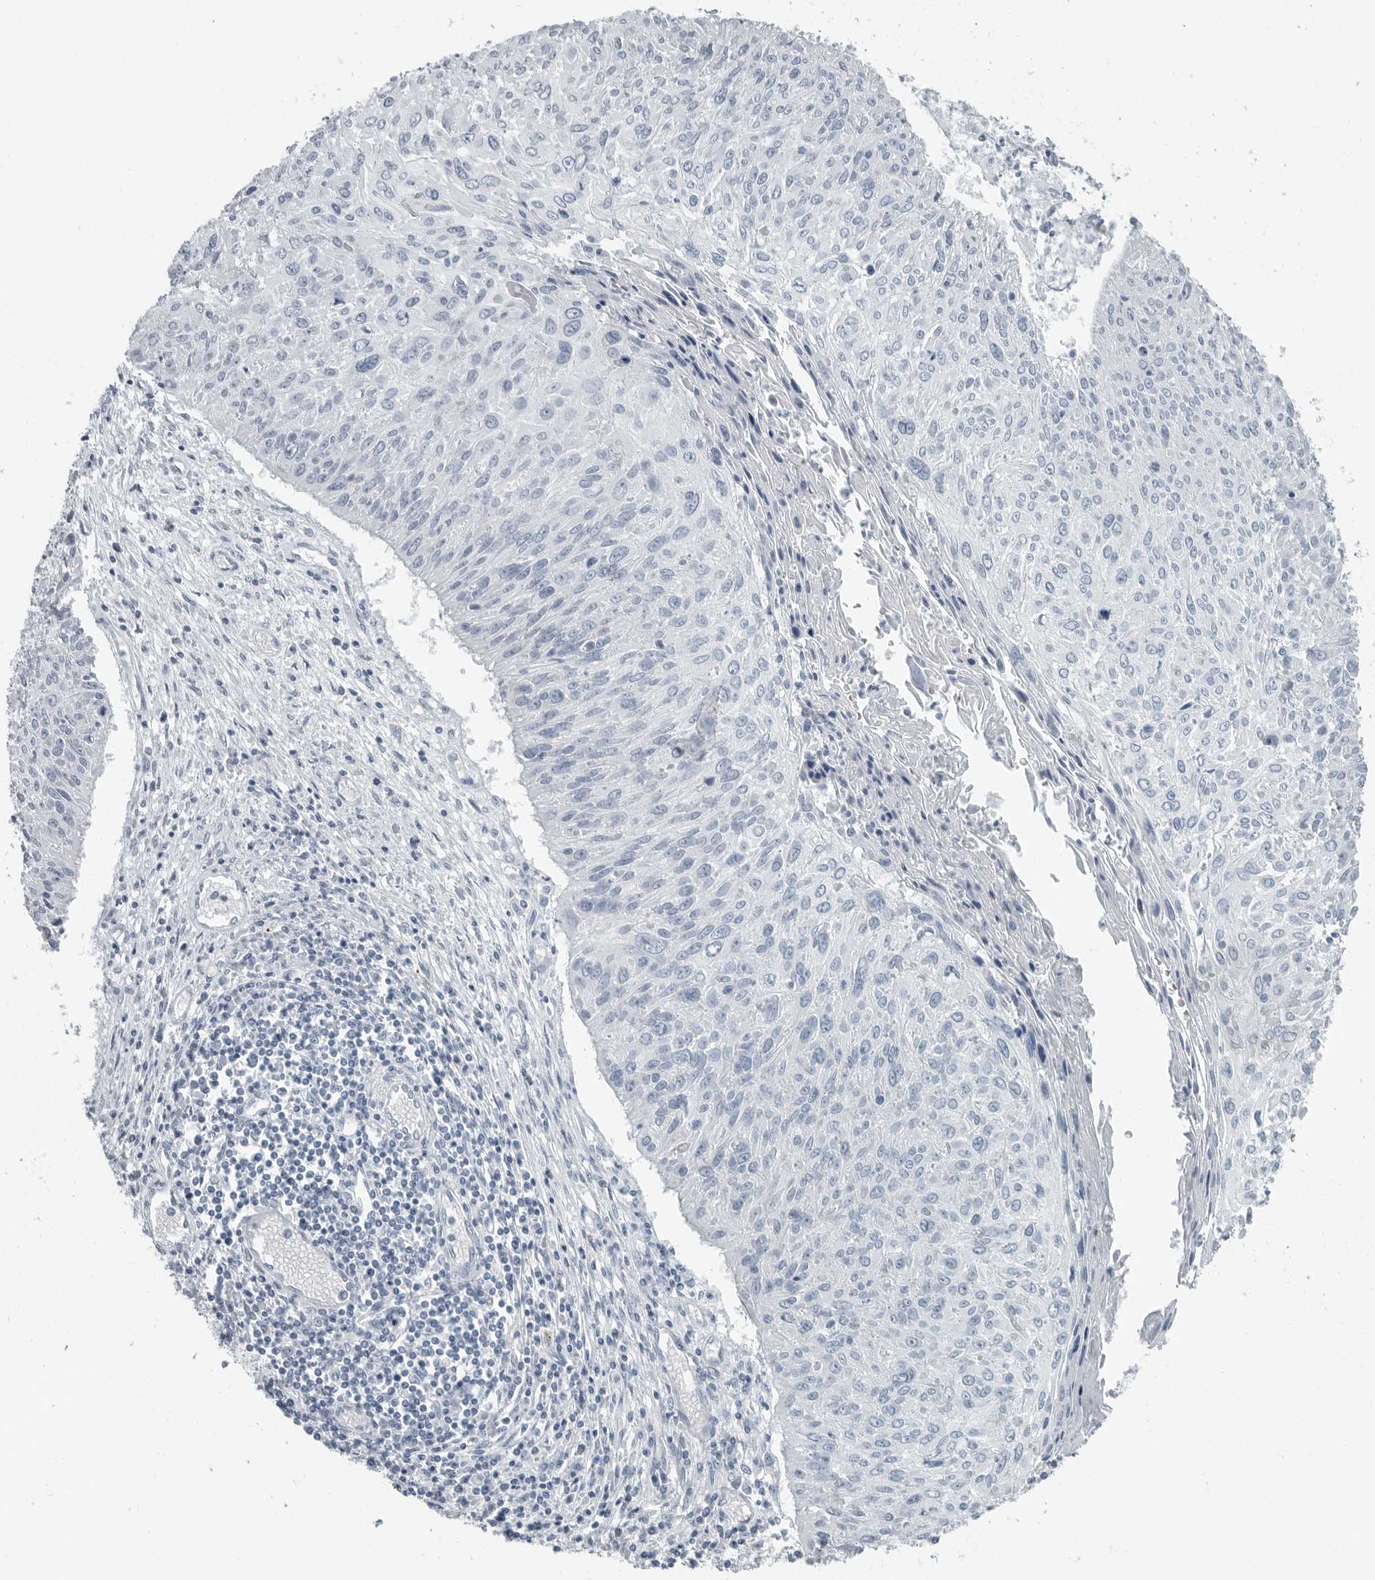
{"staining": {"intensity": "negative", "quantity": "none", "location": "none"}, "tissue": "cervical cancer", "cell_type": "Tumor cells", "image_type": "cancer", "snomed": [{"axis": "morphology", "description": "Squamous cell carcinoma, NOS"}, {"axis": "topography", "description": "Cervix"}], "caption": "Tumor cells are negative for protein expression in human cervical squamous cell carcinoma.", "gene": "ZPBP2", "patient": {"sex": "female", "age": 51}}